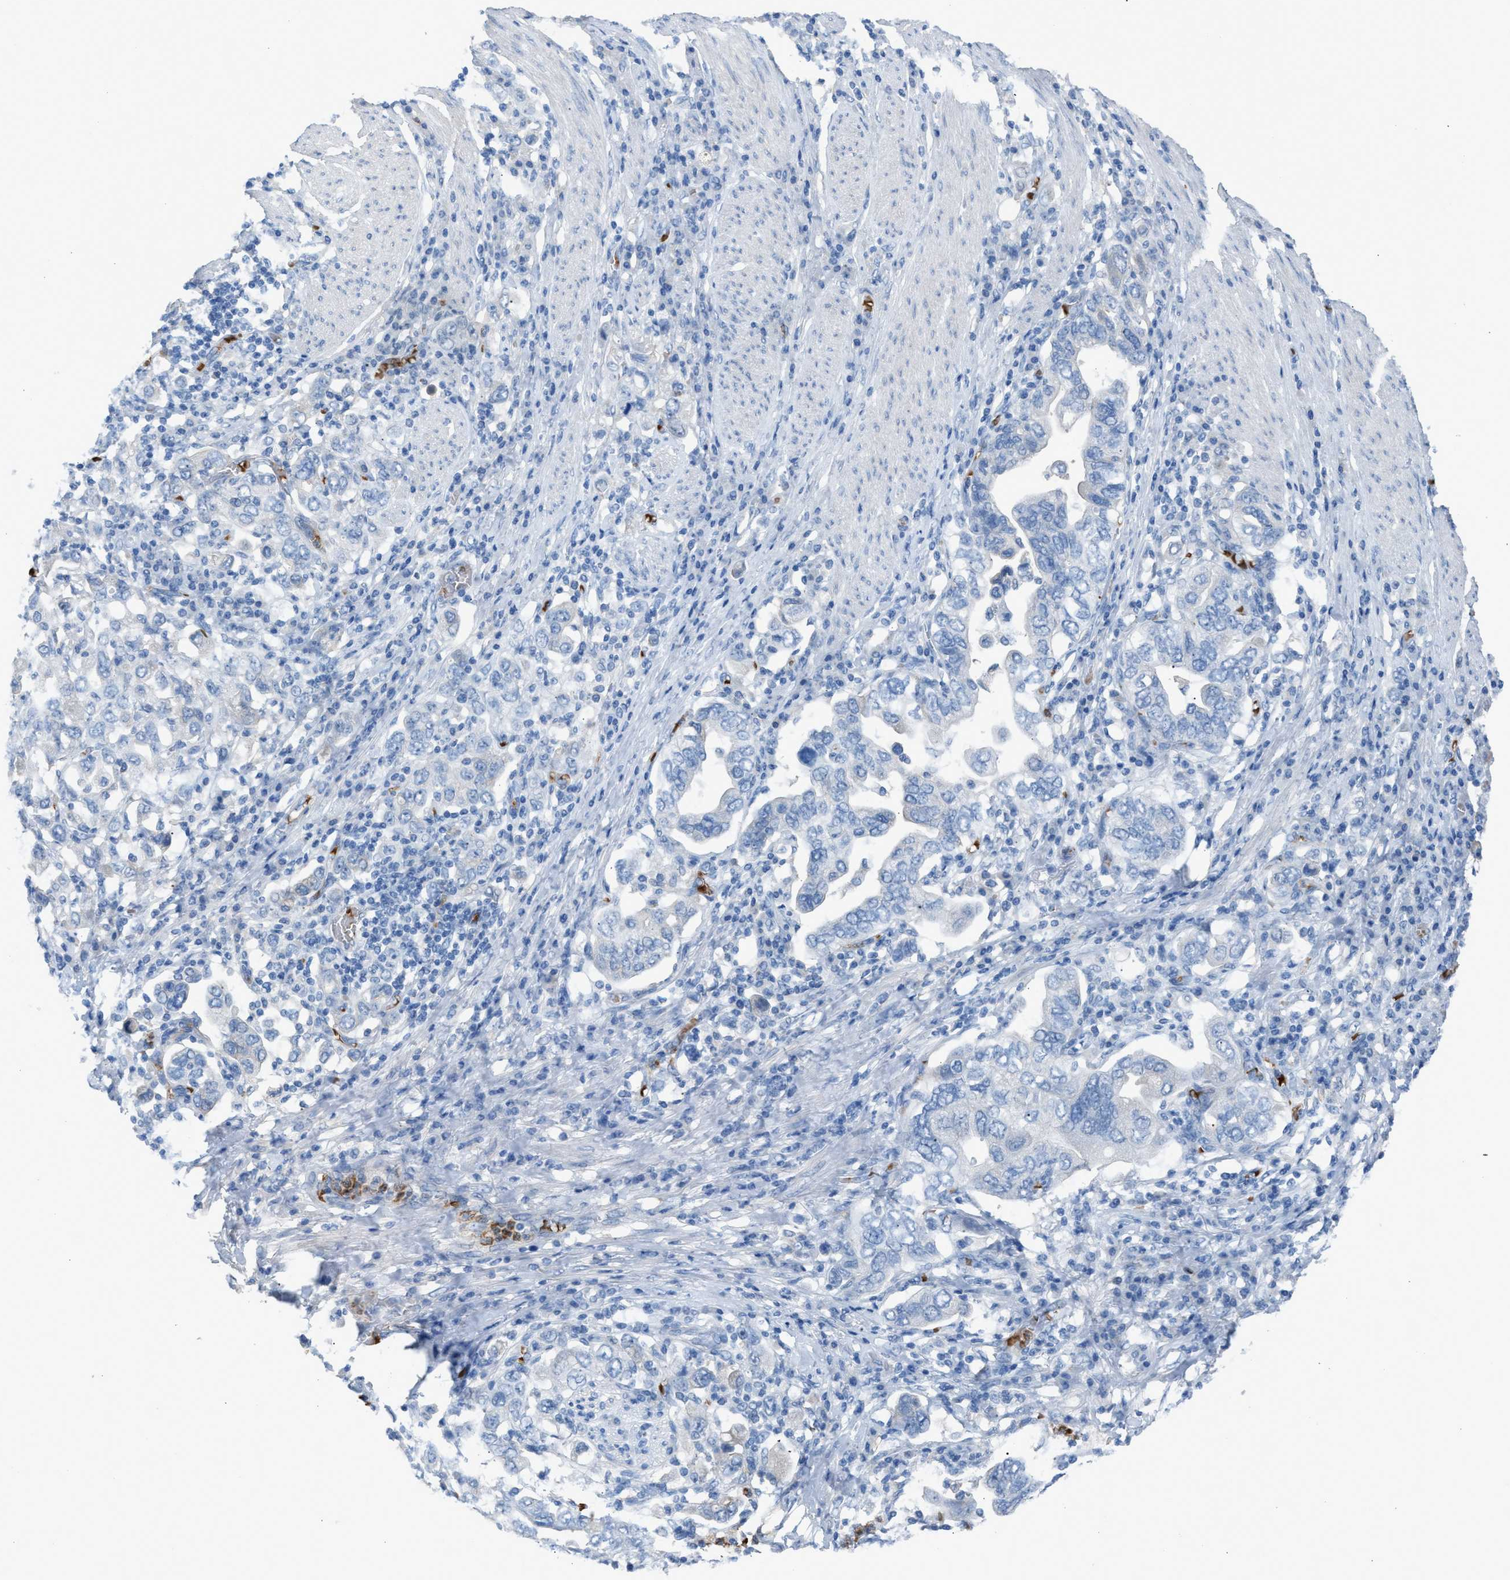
{"staining": {"intensity": "negative", "quantity": "none", "location": "none"}, "tissue": "stomach cancer", "cell_type": "Tumor cells", "image_type": "cancer", "snomed": [{"axis": "morphology", "description": "Adenocarcinoma, NOS"}, {"axis": "topography", "description": "Stomach, upper"}], "caption": "High magnification brightfield microscopy of stomach adenocarcinoma stained with DAB (3,3'-diaminobenzidine) (brown) and counterstained with hematoxylin (blue): tumor cells show no significant expression.", "gene": "CFAP77", "patient": {"sex": "male", "age": 62}}